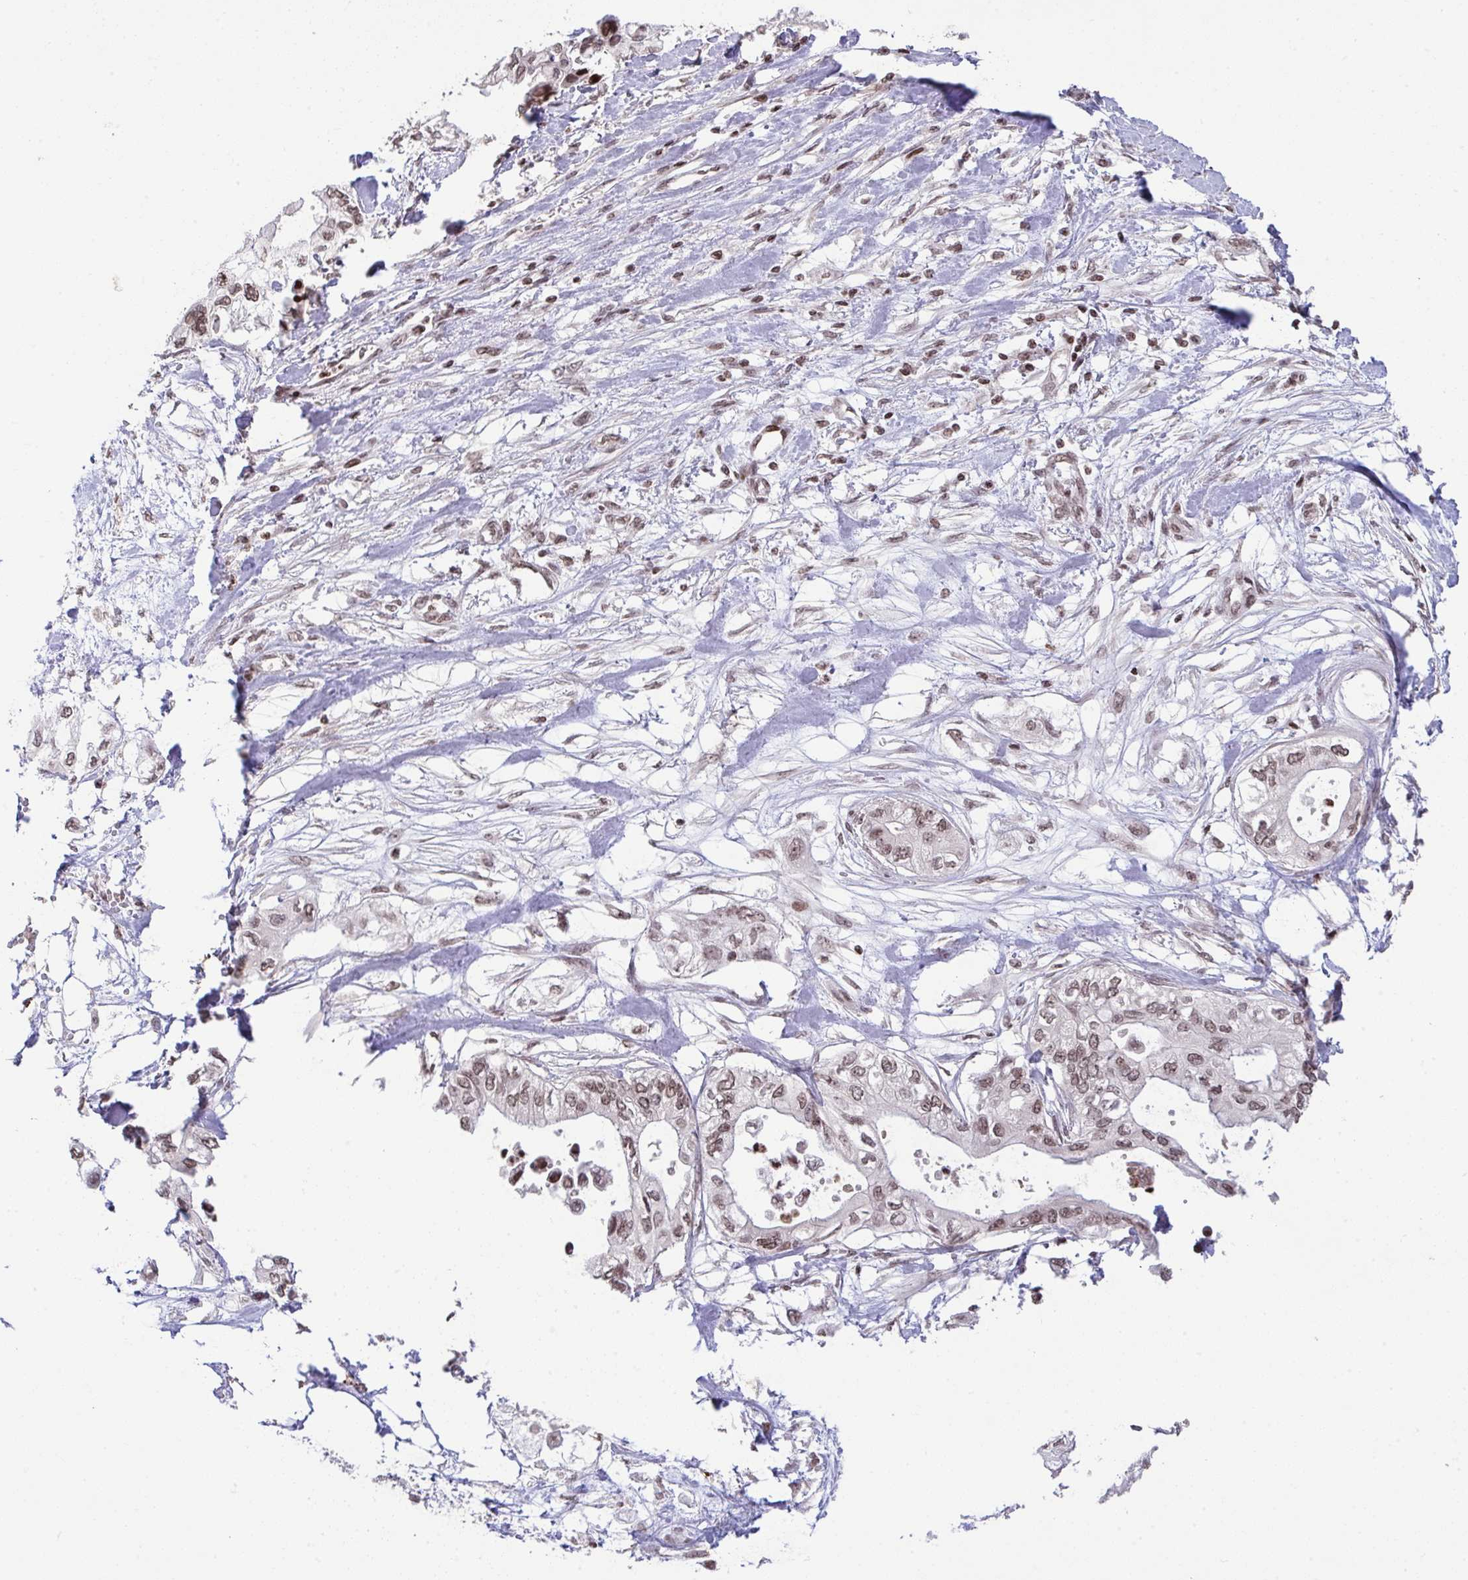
{"staining": {"intensity": "weak", "quantity": ">75%", "location": "nuclear"}, "tissue": "pancreatic cancer", "cell_type": "Tumor cells", "image_type": "cancer", "snomed": [{"axis": "morphology", "description": "Adenocarcinoma, NOS"}, {"axis": "topography", "description": "Pancreas"}], "caption": "A micrograph of human adenocarcinoma (pancreatic) stained for a protein exhibits weak nuclear brown staining in tumor cells. Using DAB (3,3'-diaminobenzidine) (brown) and hematoxylin (blue) stains, captured at high magnification using brightfield microscopy.", "gene": "NIP7", "patient": {"sex": "female", "age": 63}}